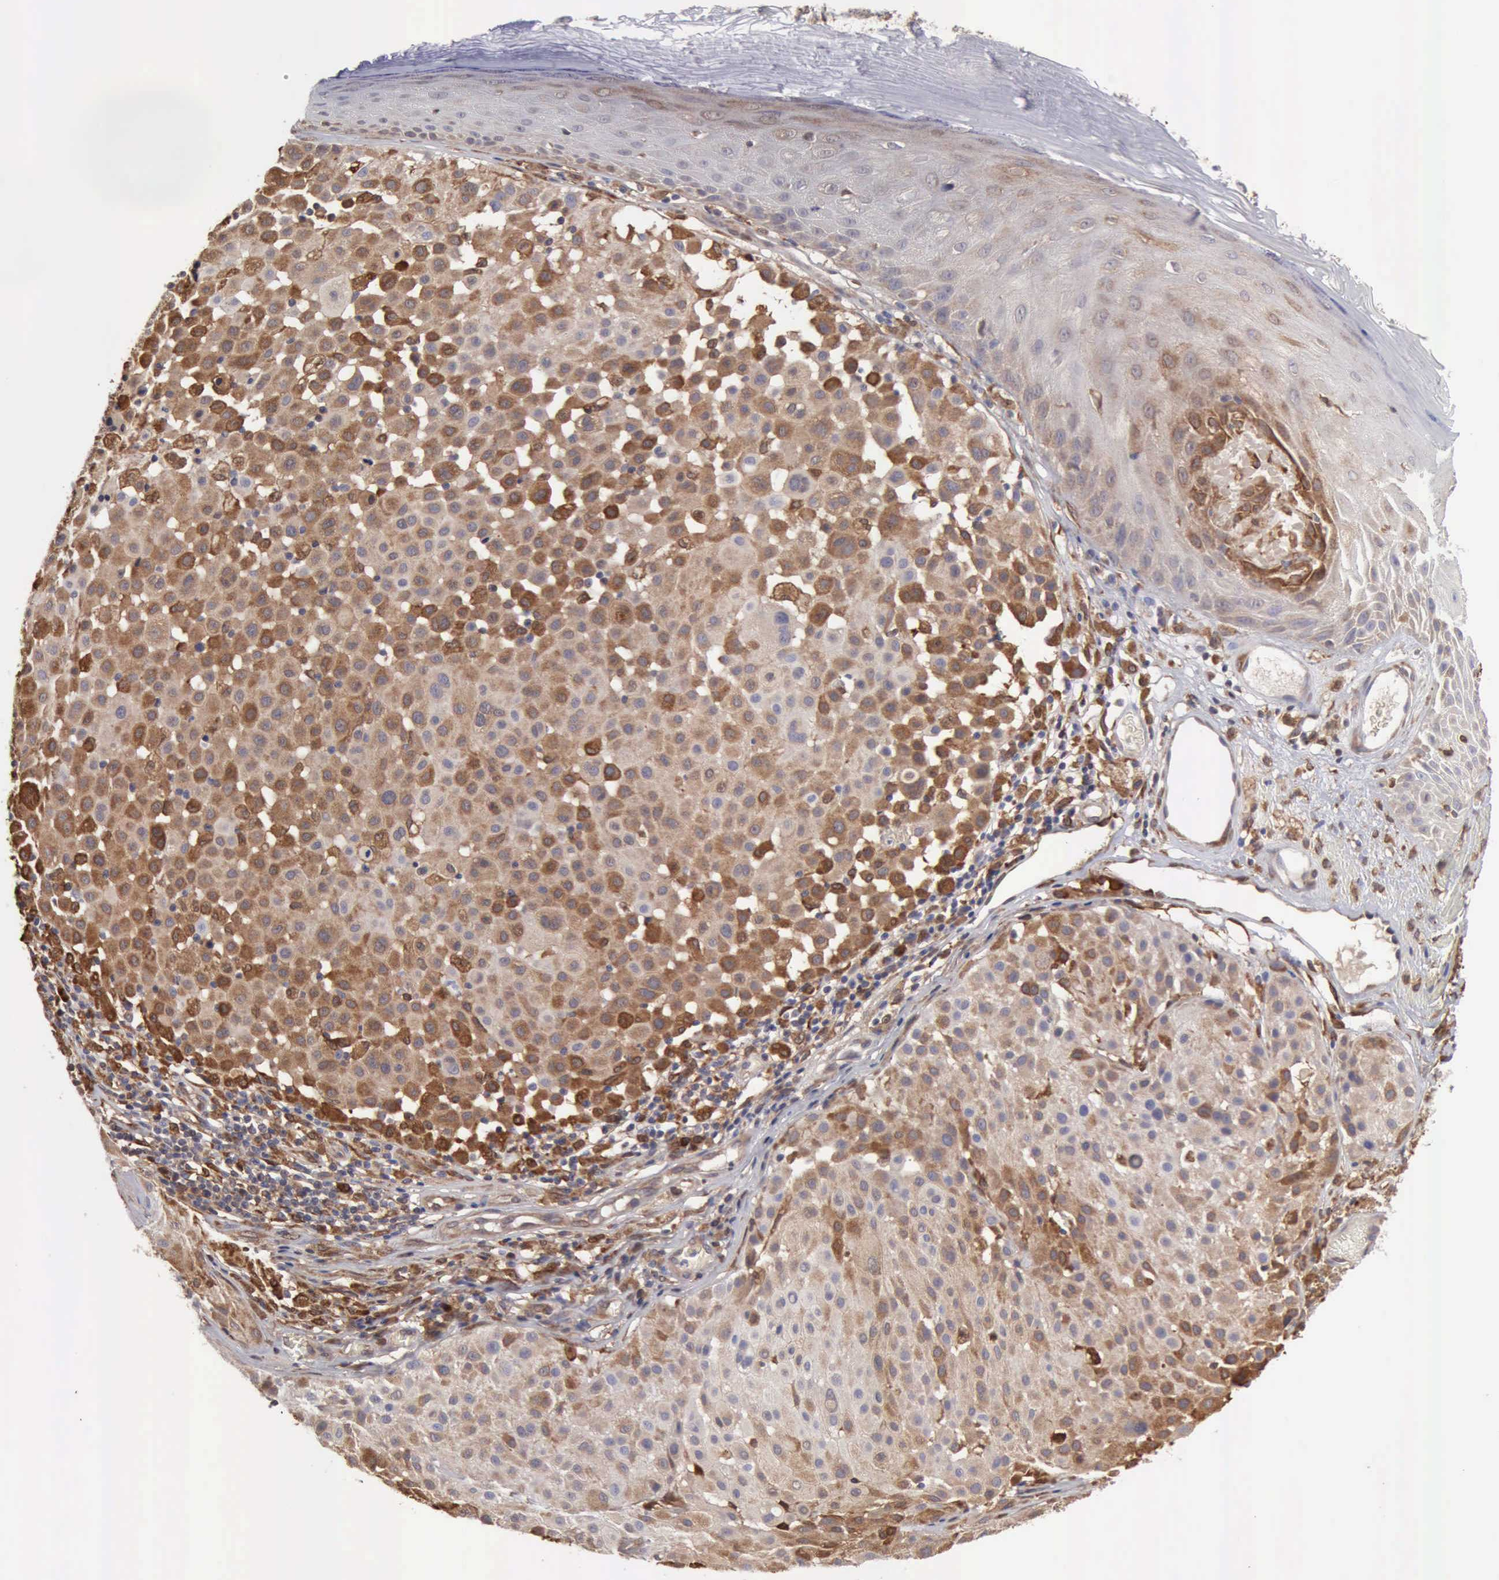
{"staining": {"intensity": "moderate", "quantity": "25%-75%", "location": "cytoplasmic/membranous"}, "tissue": "melanoma", "cell_type": "Tumor cells", "image_type": "cancer", "snomed": [{"axis": "morphology", "description": "Malignant melanoma, NOS"}, {"axis": "topography", "description": "Skin"}], "caption": "Malignant melanoma stained for a protein (brown) exhibits moderate cytoplasmic/membranous positive staining in about 25%-75% of tumor cells.", "gene": "APOL2", "patient": {"sex": "male", "age": 36}}